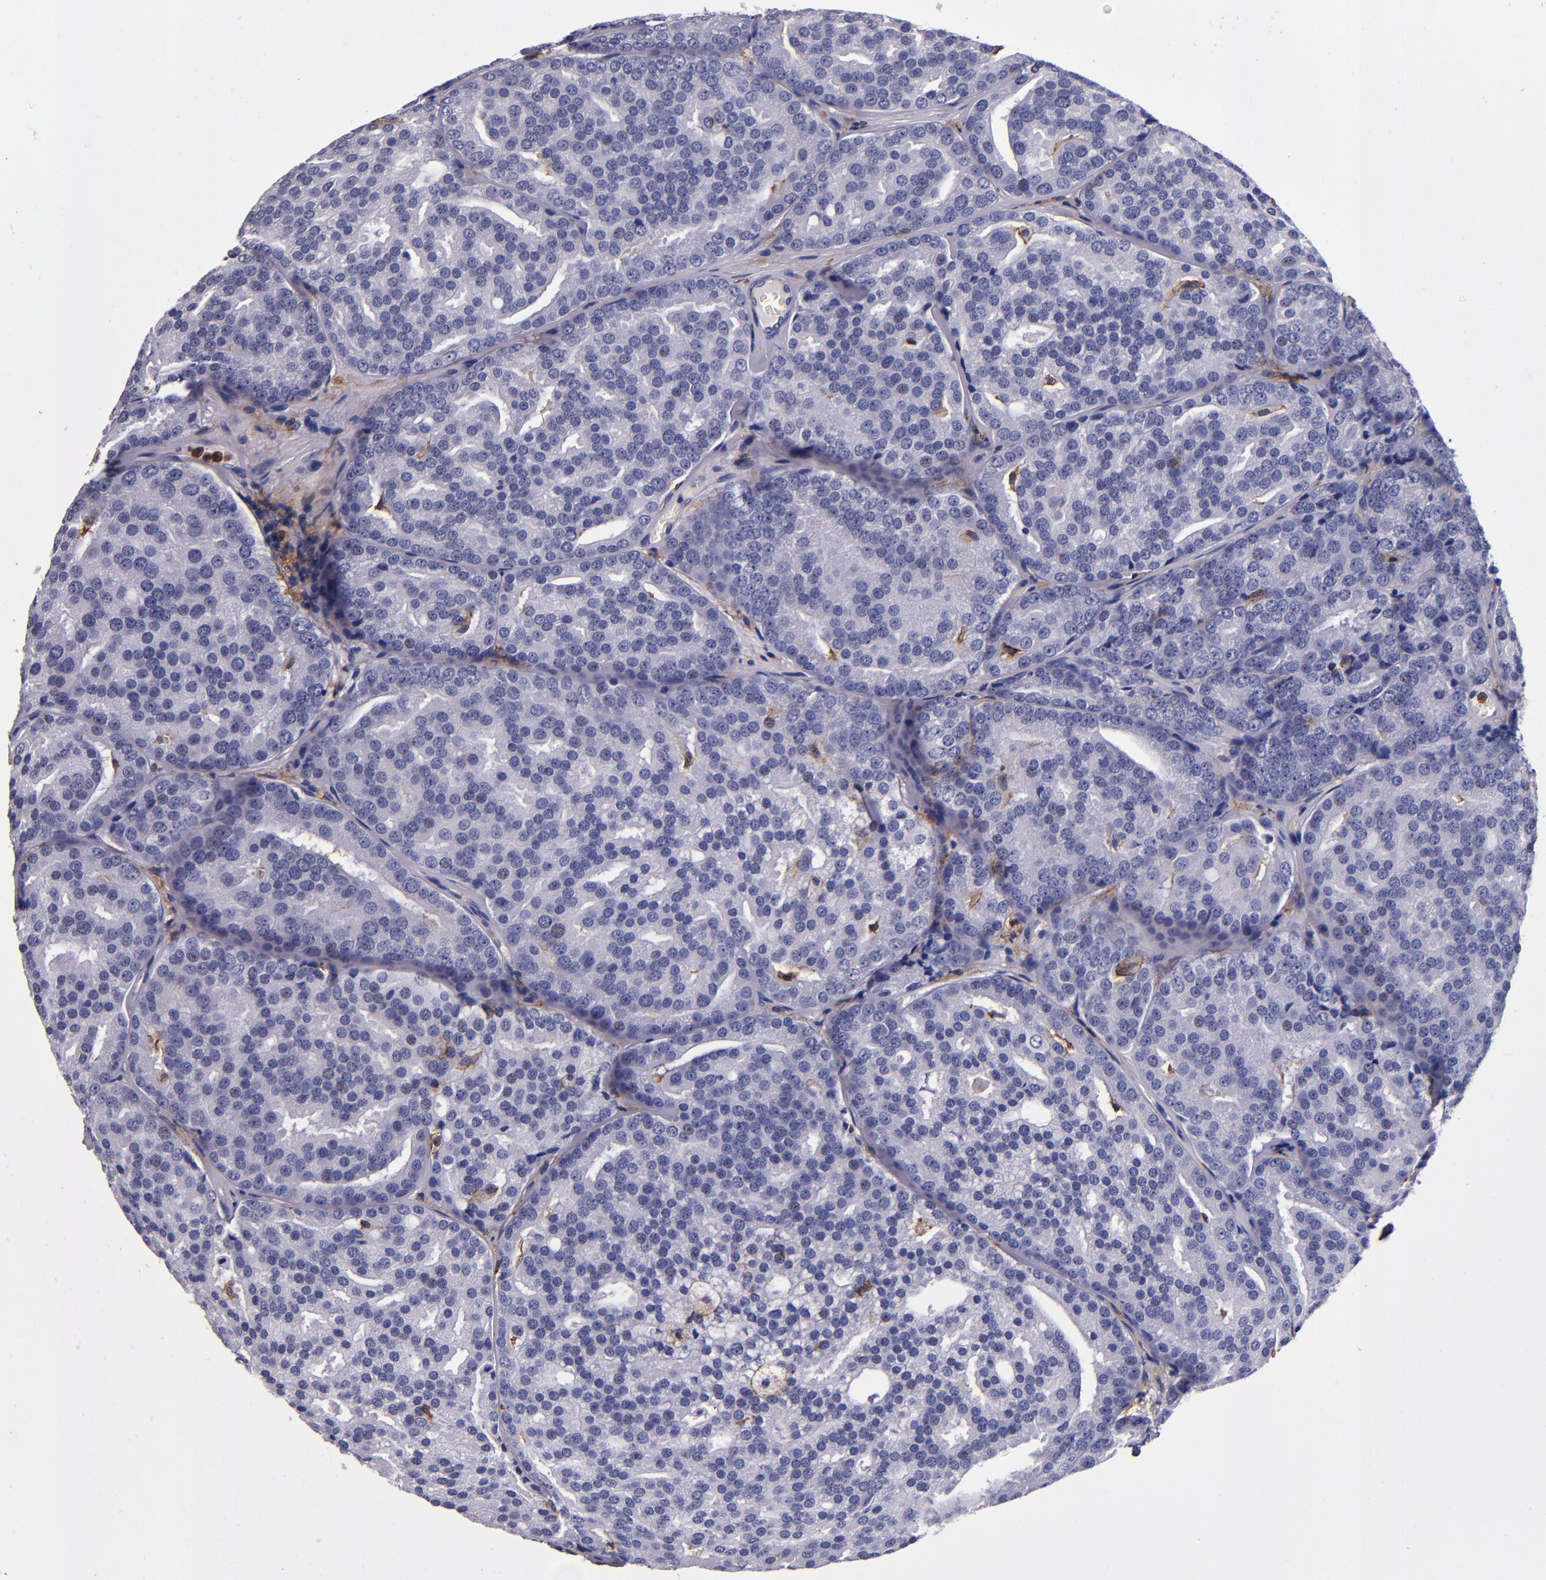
{"staining": {"intensity": "moderate", "quantity": "<25%", "location": "cytoplasmic/membranous"}, "tissue": "prostate cancer", "cell_type": "Tumor cells", "image_type": "cancer", "snomed": [{"axis": "morphology", "description": "Adenocarcinoma, High grade"}, {"axis": "topography", "description": "Prostate"}], "caption": "High-magnification brightfield microscopy of prostate adenocarcinoma (high-grade) stained with DAB (brown) and counterstained with hematoxylin (blue). tumor cells exhibit moderate cytoplasmic/membranous staining is present in about<25% of cells.", "gene": "SIRPA", "patient": {"sex": "male", "age": 64}}